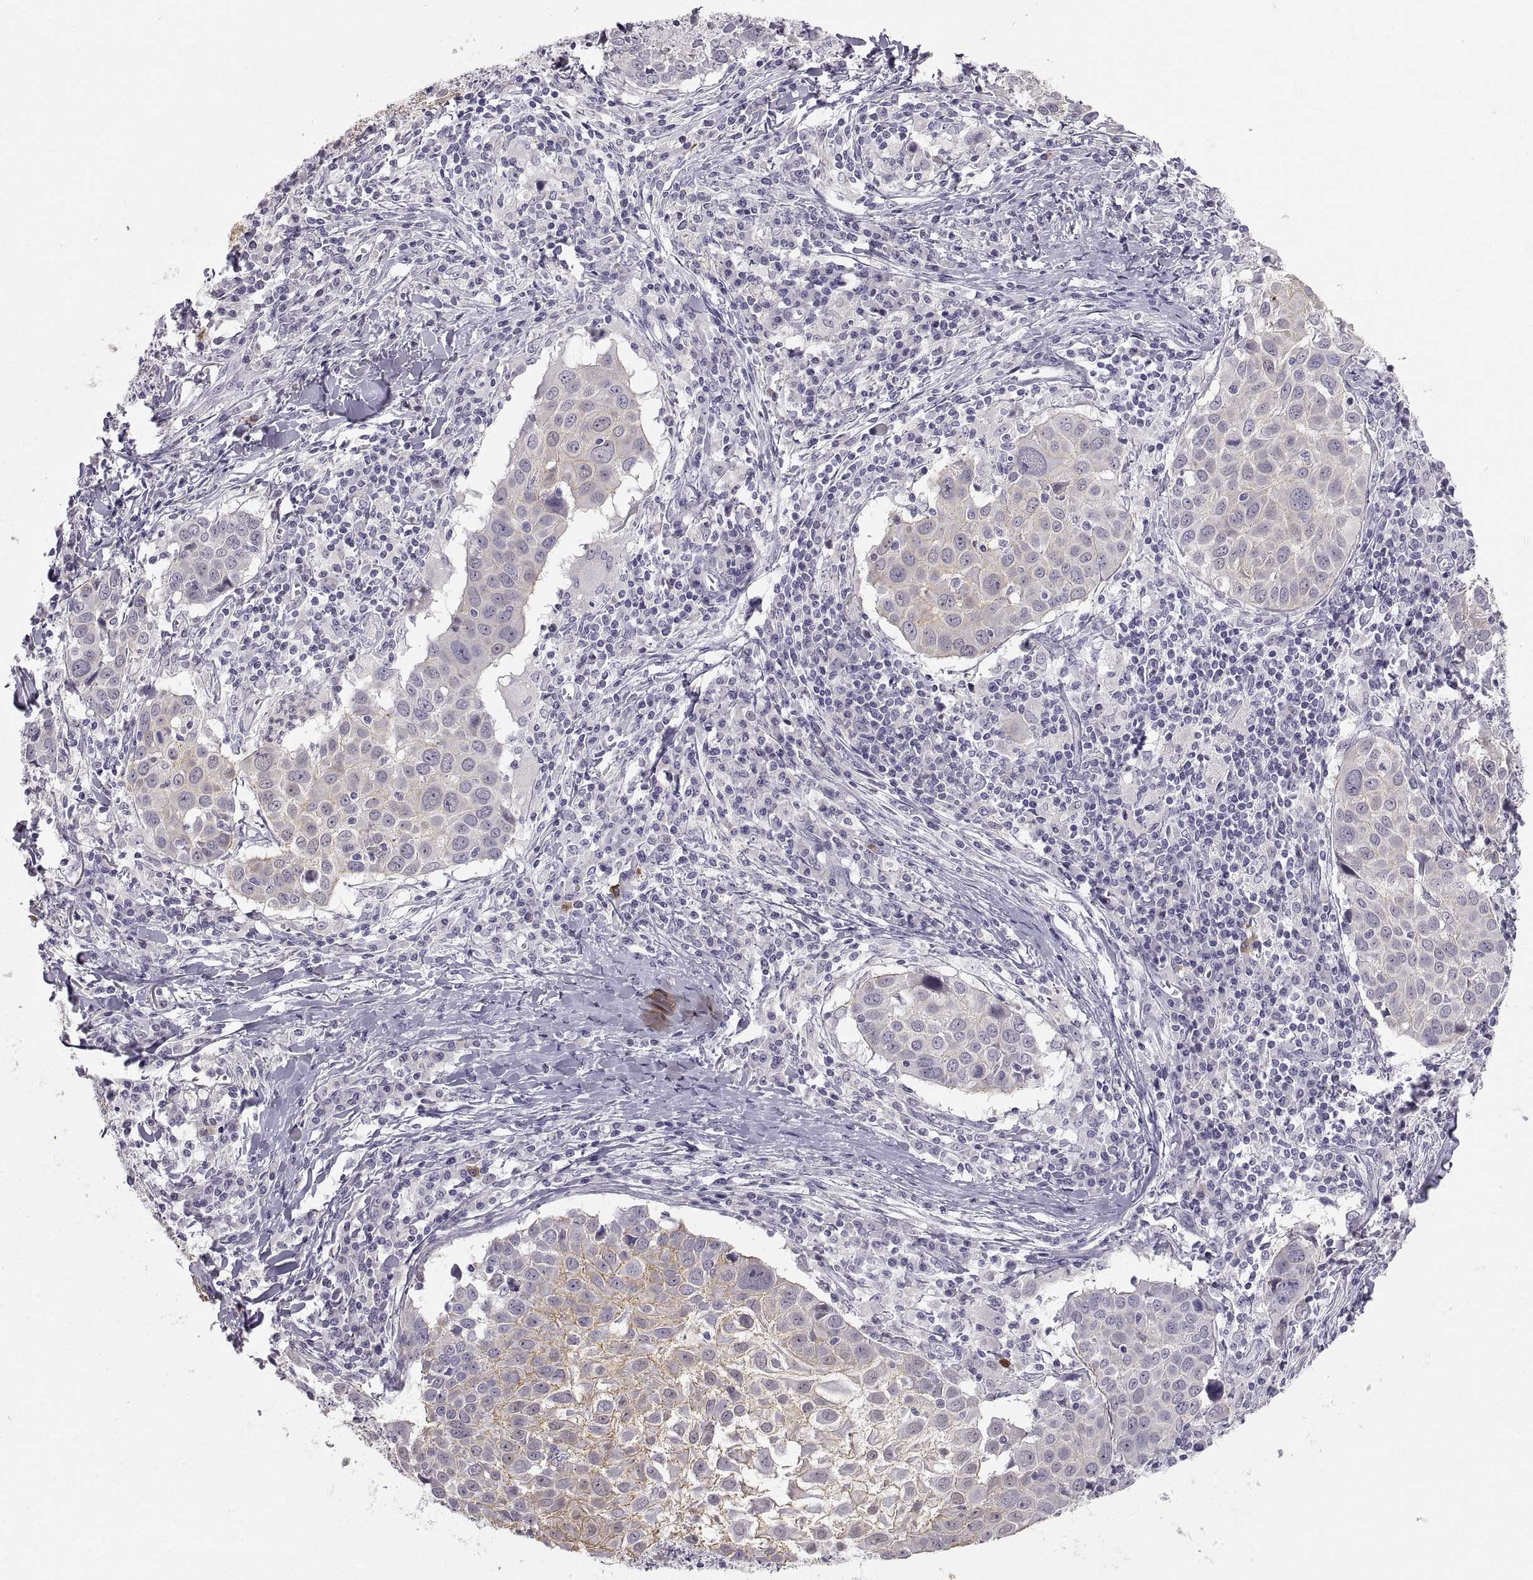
{"staining": {"intensity": "moderate", "quantity": "<25%", "location": "cytoplasmic/membranous"}, "tissue": "lung cancer", "cell_type": "Tumor cells", "image_type": "cancer", "snomed": [{"axis": "morphology", "description": "Squamous cell carcinoma, NOS"}, {"axis": "topography", "description": "Lung"}], "caption": "Squamous cell carcinoma (lung) stained for a protein demonstrates moderate cytoplasmic/membranous positivity in tumor cells.", "gene": "ZNF185", "patient": {"sex": "male", "age": 57}}